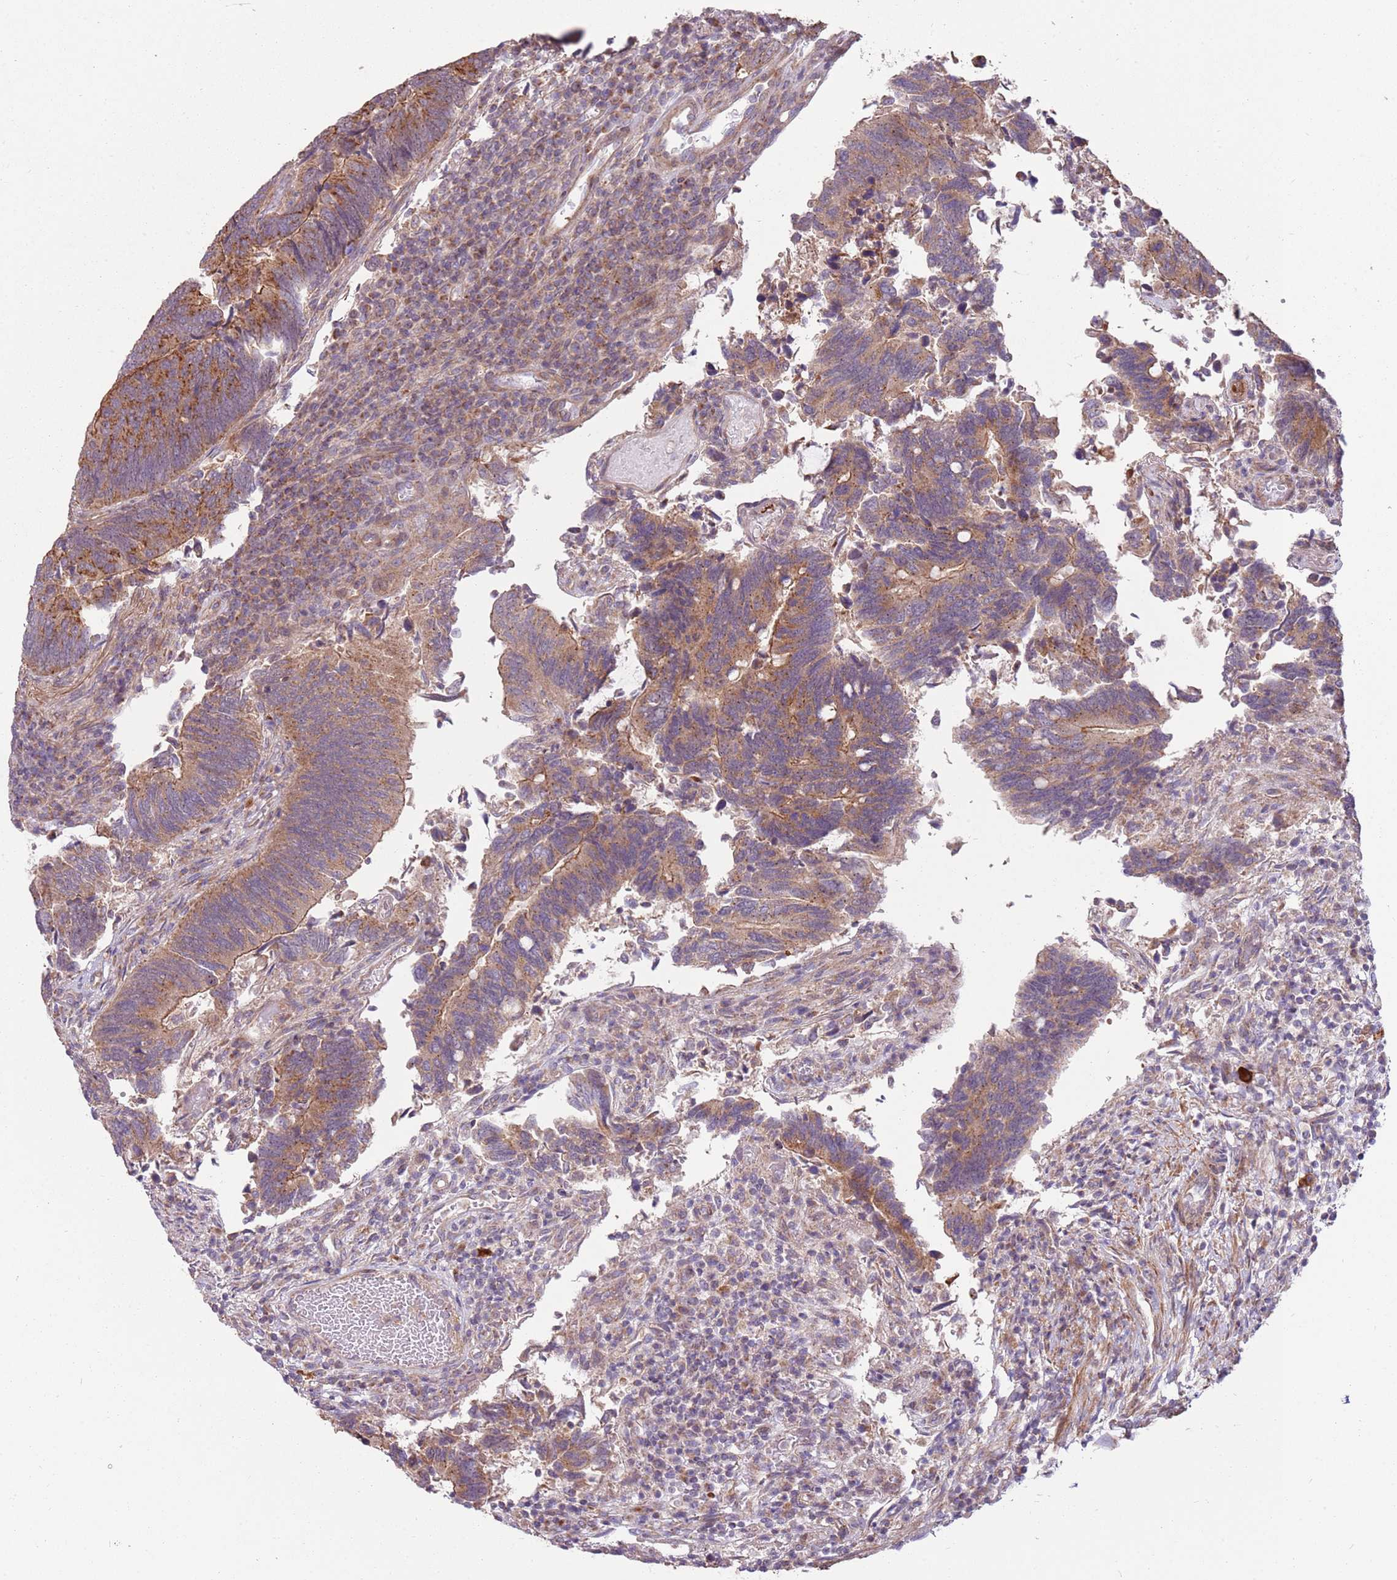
{"staining": {"intensity": "moderate", "quantity": ">75%", "location": "cytoplasmic/membranous"}, "tissue": "colorectal cancer", "cell_type": "Tumor cells", "image_type": "cancer", "snomed": [{"axis": "morphology", "description": "Adenocarcinoma, NOS"}, {"axis": "topography", "description": "Colon"}], "caption": "Colorectal cancer (adenocarcinoma) stained with a protein marker demonstrates moderate staining in tumor cells.", "gene": "SPATA31D1", "patient": {"sex": "male", "age": 87}}